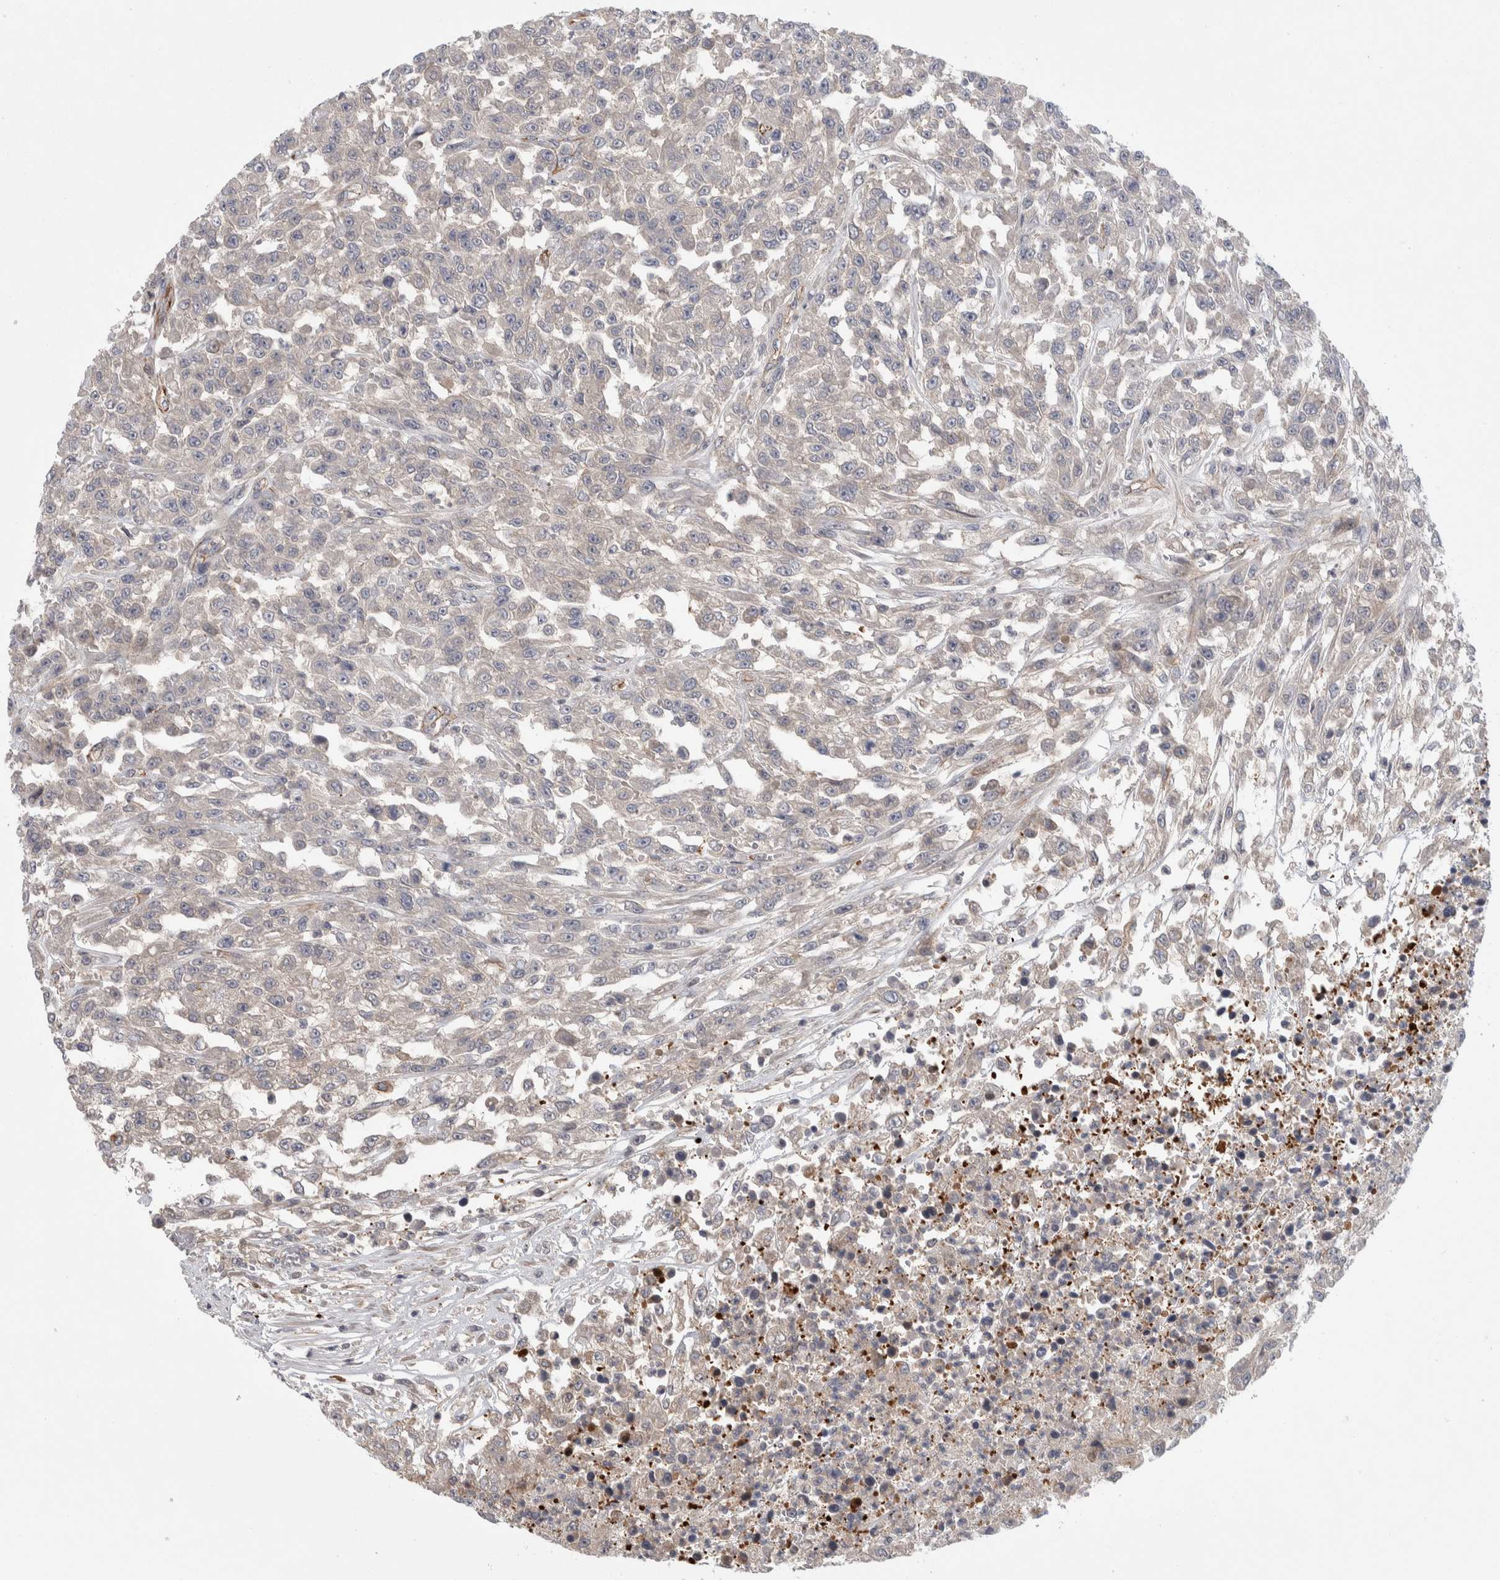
{"staining": {"intensity": "negative", "quantity": "none", "location": "none"}, "tissue": "urothelial cancer", "cell_type": "Tumor cells", "image_type": "cancer", "snomed": [{"axis": "morphology", "description": "Urothelial carcinoma, High grade"}, {"axis": "topography", "description": "Urinary bladder"}], "caption": "High magnification brightfield microscopy of high-grade urothelial carcinoma stained with DAB (brown) and counterstained with hematoxylin (blue): tumor cells show no significant positivity.", "gene": "ZNF862", "patient": {"sex": "male", "age": 46}}